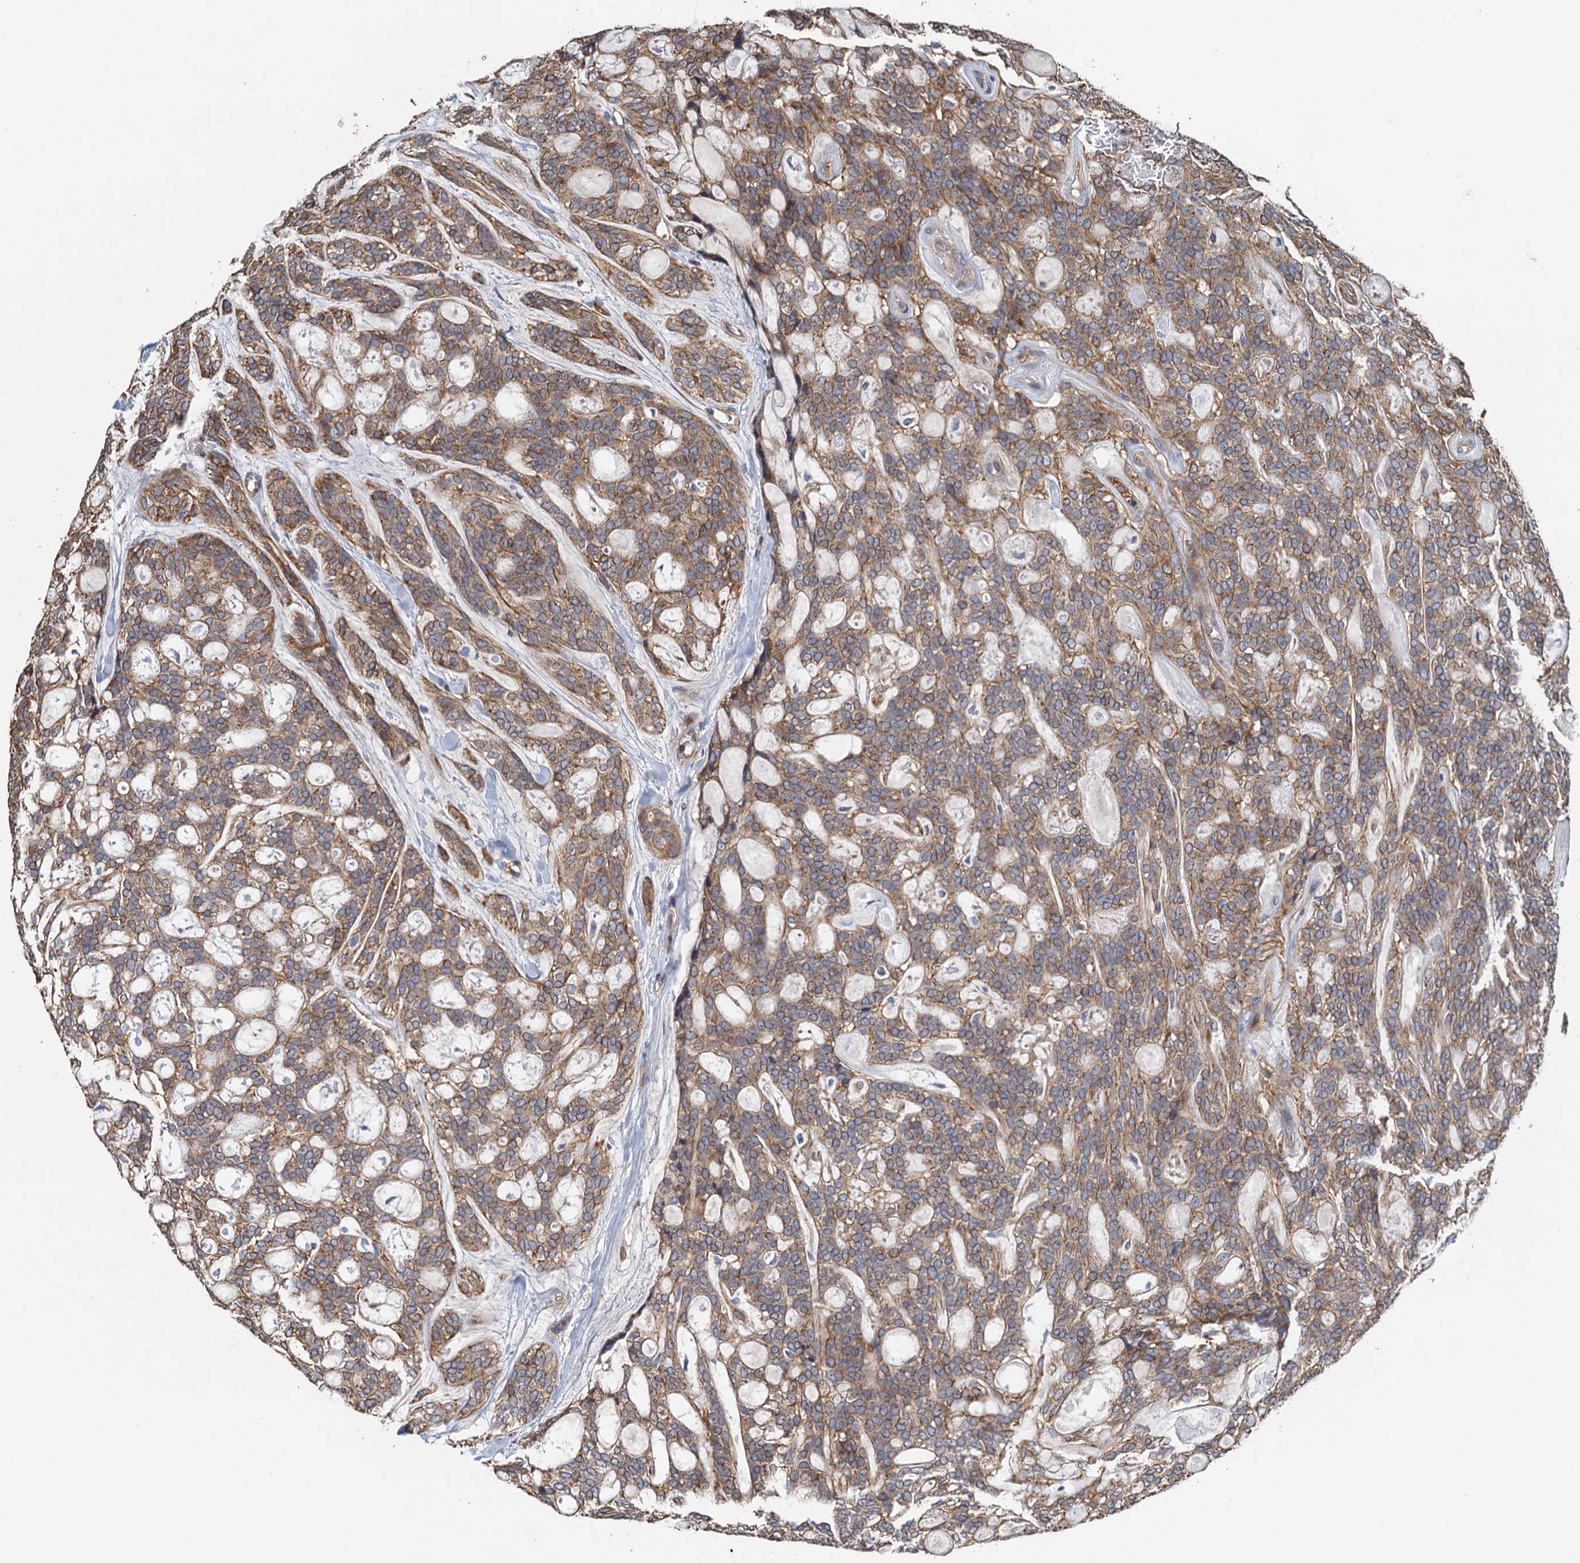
{"staining": {"intensity": "moderate", "quantity": ">75%", "location": "cytoplasmic/membranous"}, "tissue": "head and neck cancer", "cell_type": "Tumor cells", "image_type": "cancer", "snomed": [{"axis": "morphology", "description": "Adenocarcinoma, NOS"}, {"axis": "topography", "description": "Head-Neck"}], "caption": "Immunohistochemistry (IHC) histopathology image of neoplastic tissue: human adenocarcinoma (head and neck) stained using immunohistochemistry (IHC) exhibits medium levels of moderate protein expression localized specifically in the cytoplasmic/membranous of tumor cells, appearing as a cytoplasmic/membranous brown color.", "gene": "MEAK7", "patient": {"sex": "male", "age": 66}}